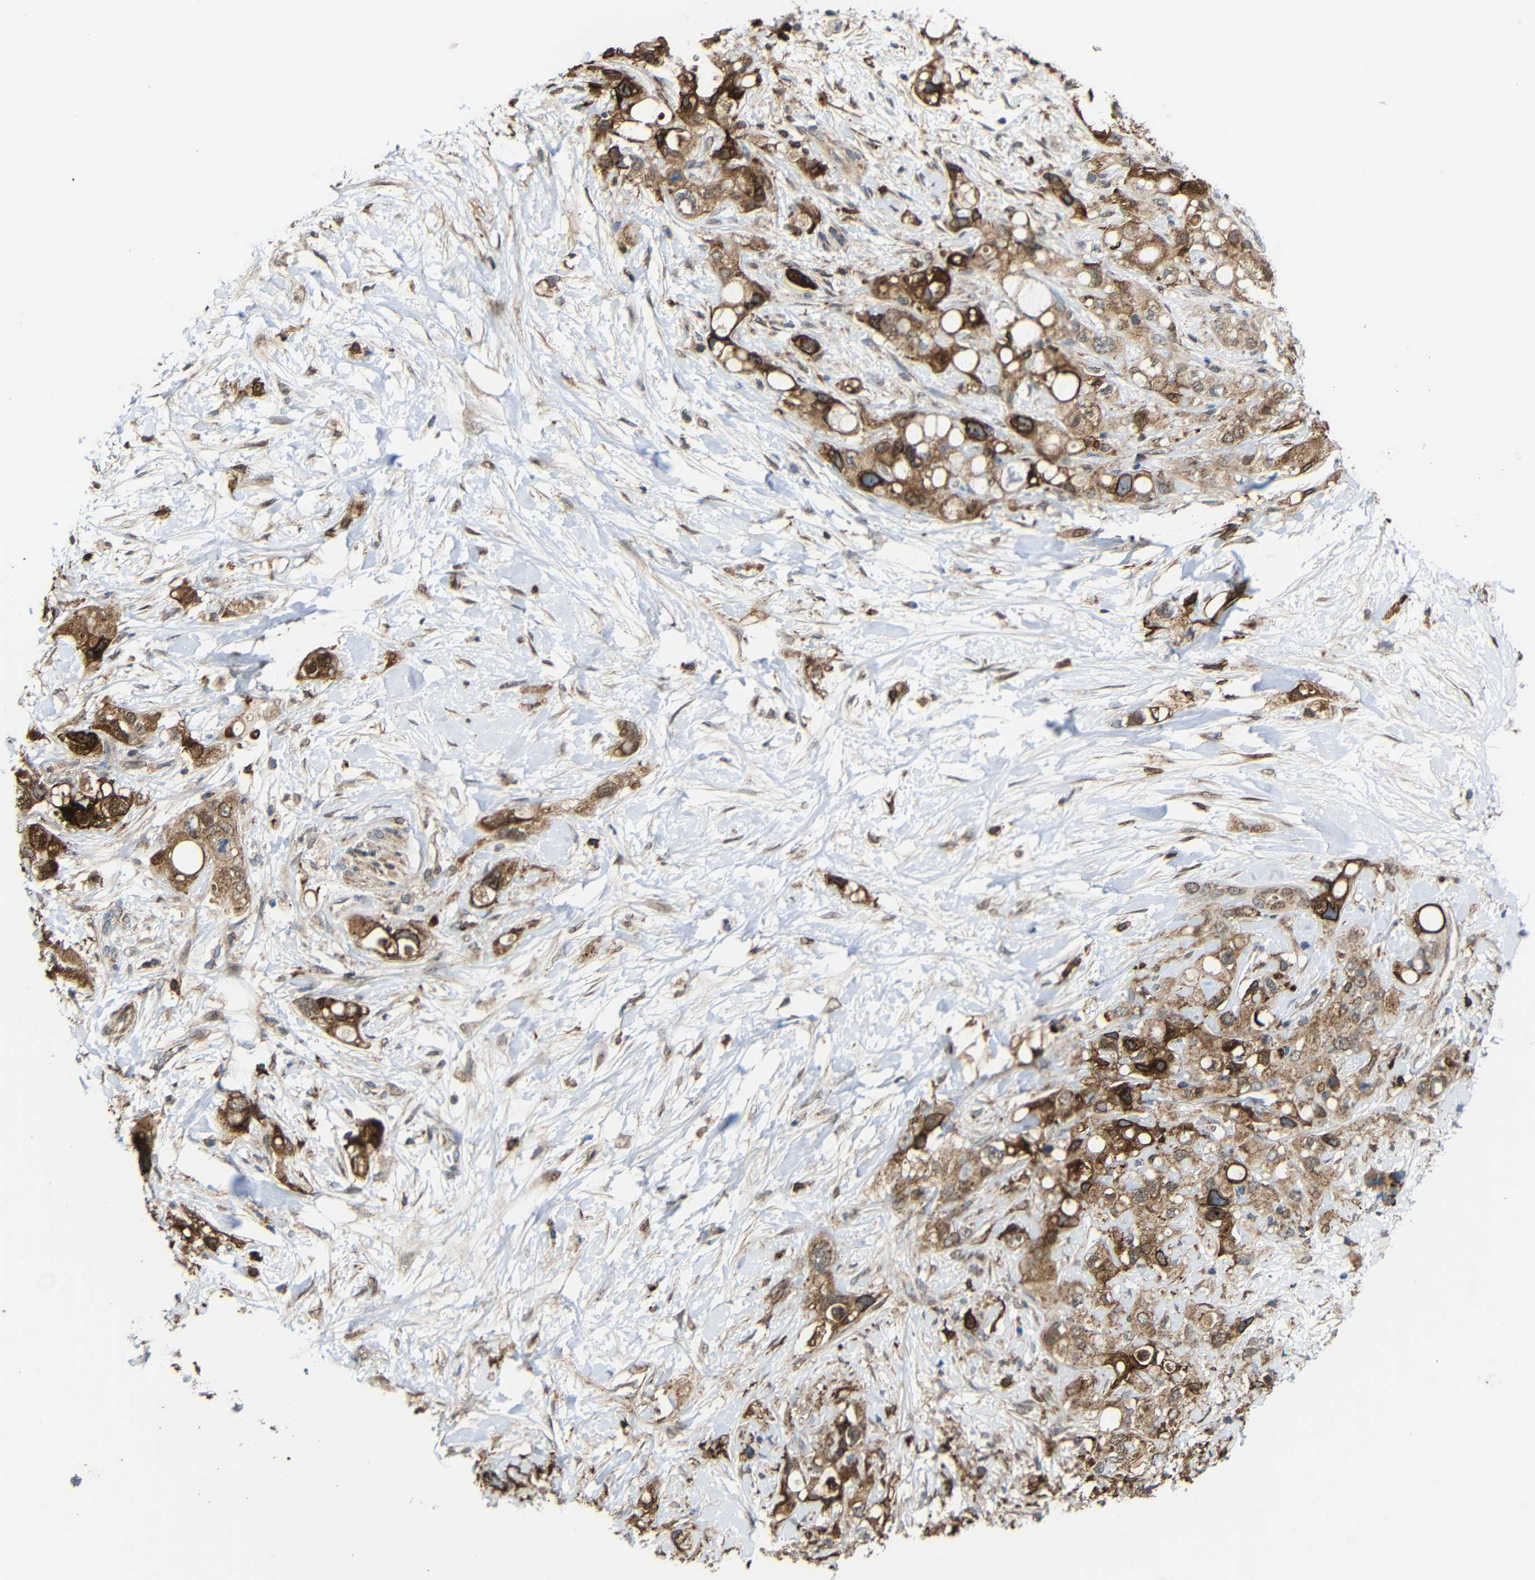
{"staining": {"intensity": "moderate", "quantity": ">75%", "location": "cytoplasmic/membranous"}, "tissue": "pancreatic cancer", "cell_type": "Tumor cells", "image_type": "cancer", "snomed": [{"axis": "morphology", "description": "Adenocarcinoma, NOS"}, {"axis": "topography", "description": "Pancreas"}], "caption": "Pancreatic adenocarcinoma stained with DAB (3,3'-diaminobenzidine) IHC shows medium levels of moderate cytoplasmic/membranous staining in approximately >75% of tumor cells.", "gene": "C1GALT1", "patient": {"sex": "female", "age": 56}}